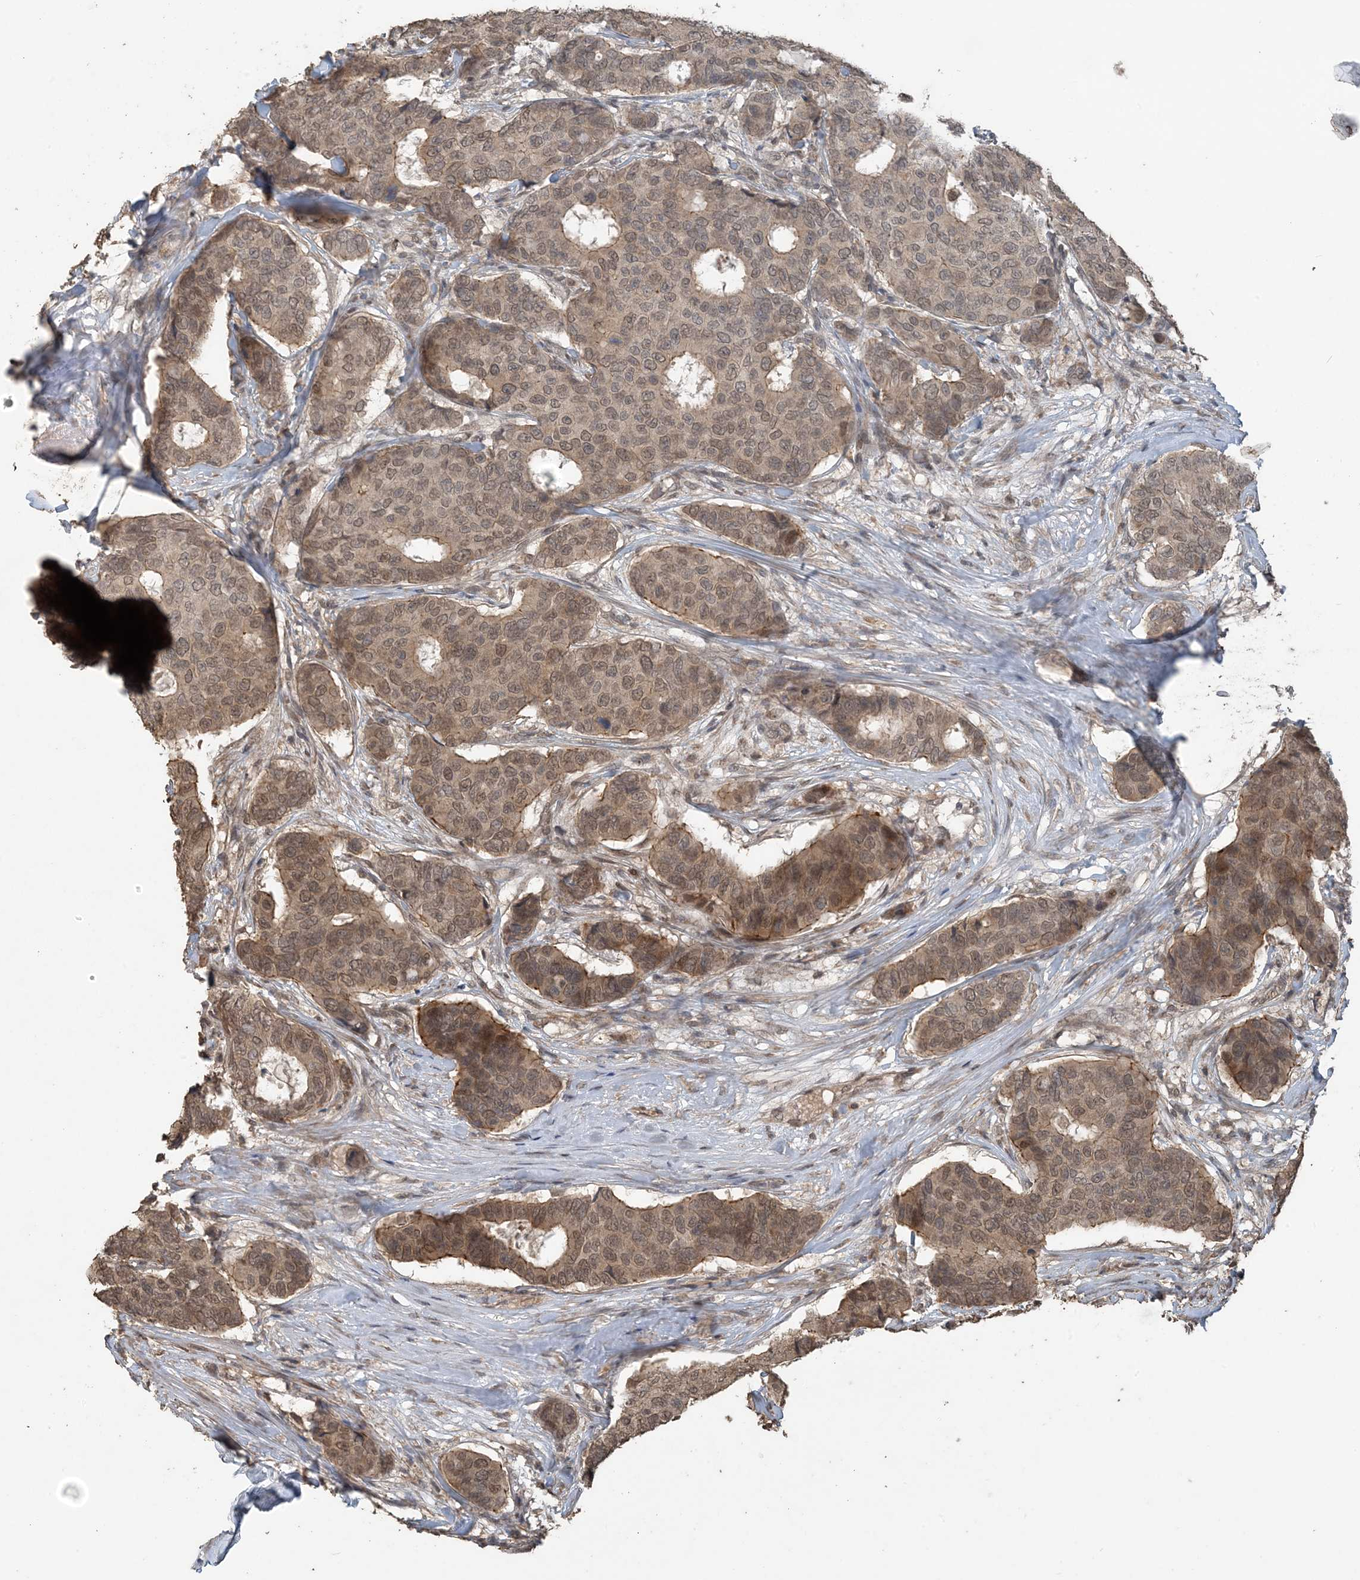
{"staining": {"intensity": "weak", "quantity": ">75%", "location": "cytoplasmic/membranous,nuclear"}, "tissue": "breast cancer", "cell_type": "Tumor cells", "image_type": "cancer", "snomed": [{"axis": "morphology", "description": "Duct carcinoma"}, {"axis": "topography", "description": "Breast"}], "caption": "DAB (3,3'-diaminobenzidine) immunohistochemical staining of human breast cancer reveals weak cytoplasmic/membranous and nuclear protein expression in approximately >75% of tumor cells. (Stains: DAB in brown, nuclei in blue, Microscopy: brightfield microscopy at high magnification).", "gene": "ZC3H12A", "patient": {"sex": "female", "age": 75}}